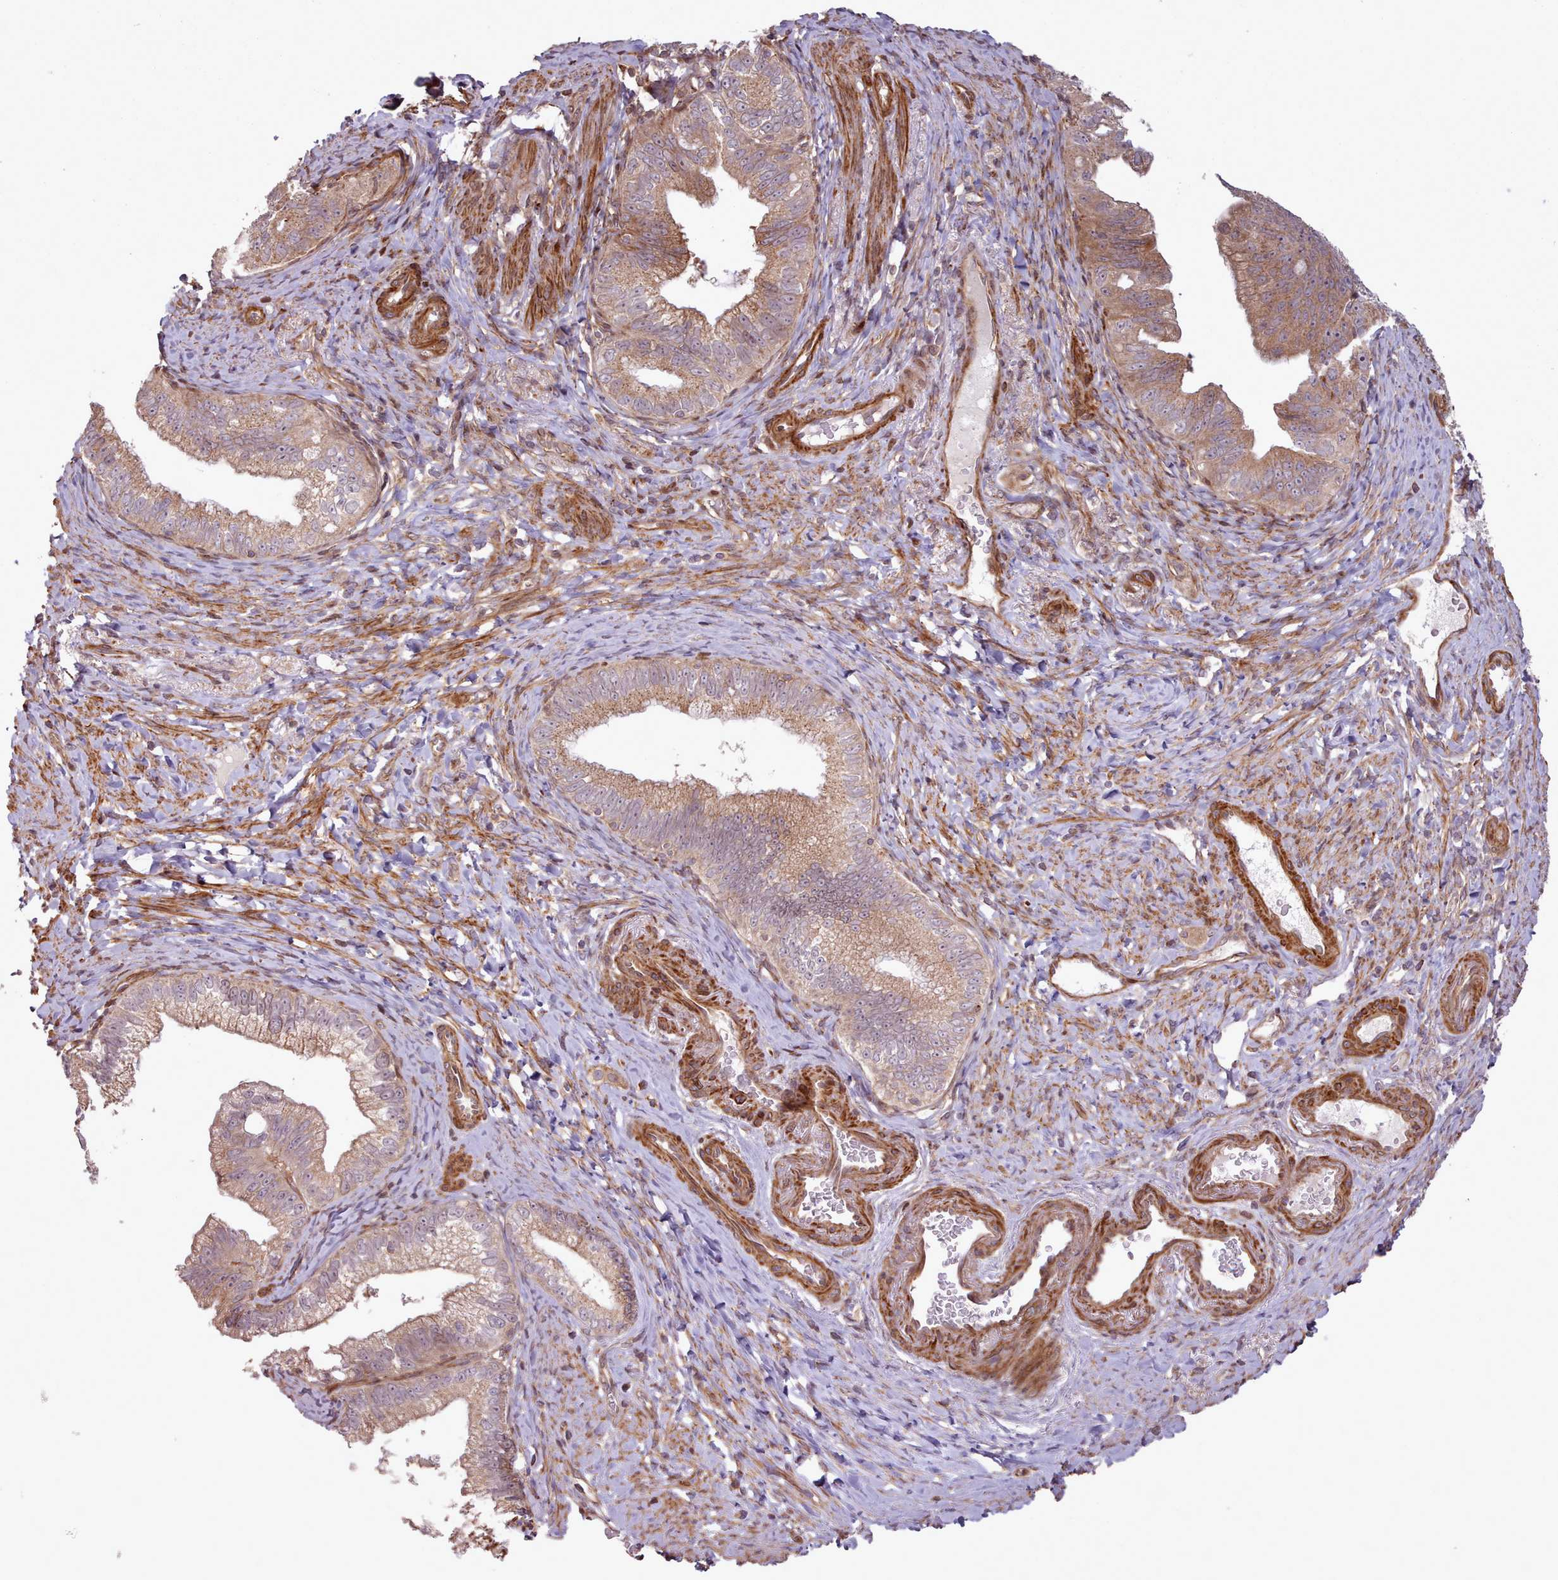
{"staining": {"intensity": "strong", "quantity": ">75%", "location": "cytoplasmic/membranous"}, "tissue": "pancreatic cancer", "cell_type": "Tumor cells", "image_type": "cancer", "snomed": [{"axis": "morphology", "description": "Adenocarcinoma, NOS"}, {"axis": "topography", "description": "Pancreas"}], "caption": "There is high levels of strong cytoplasmic/membranous expression in tumor cells of adenocarcinoma (pancreatic), as demonstrated by immunohistochemical staining (brown color).", "gene": "NLRP7", "patient": {"sex": "male", "age": 70}}